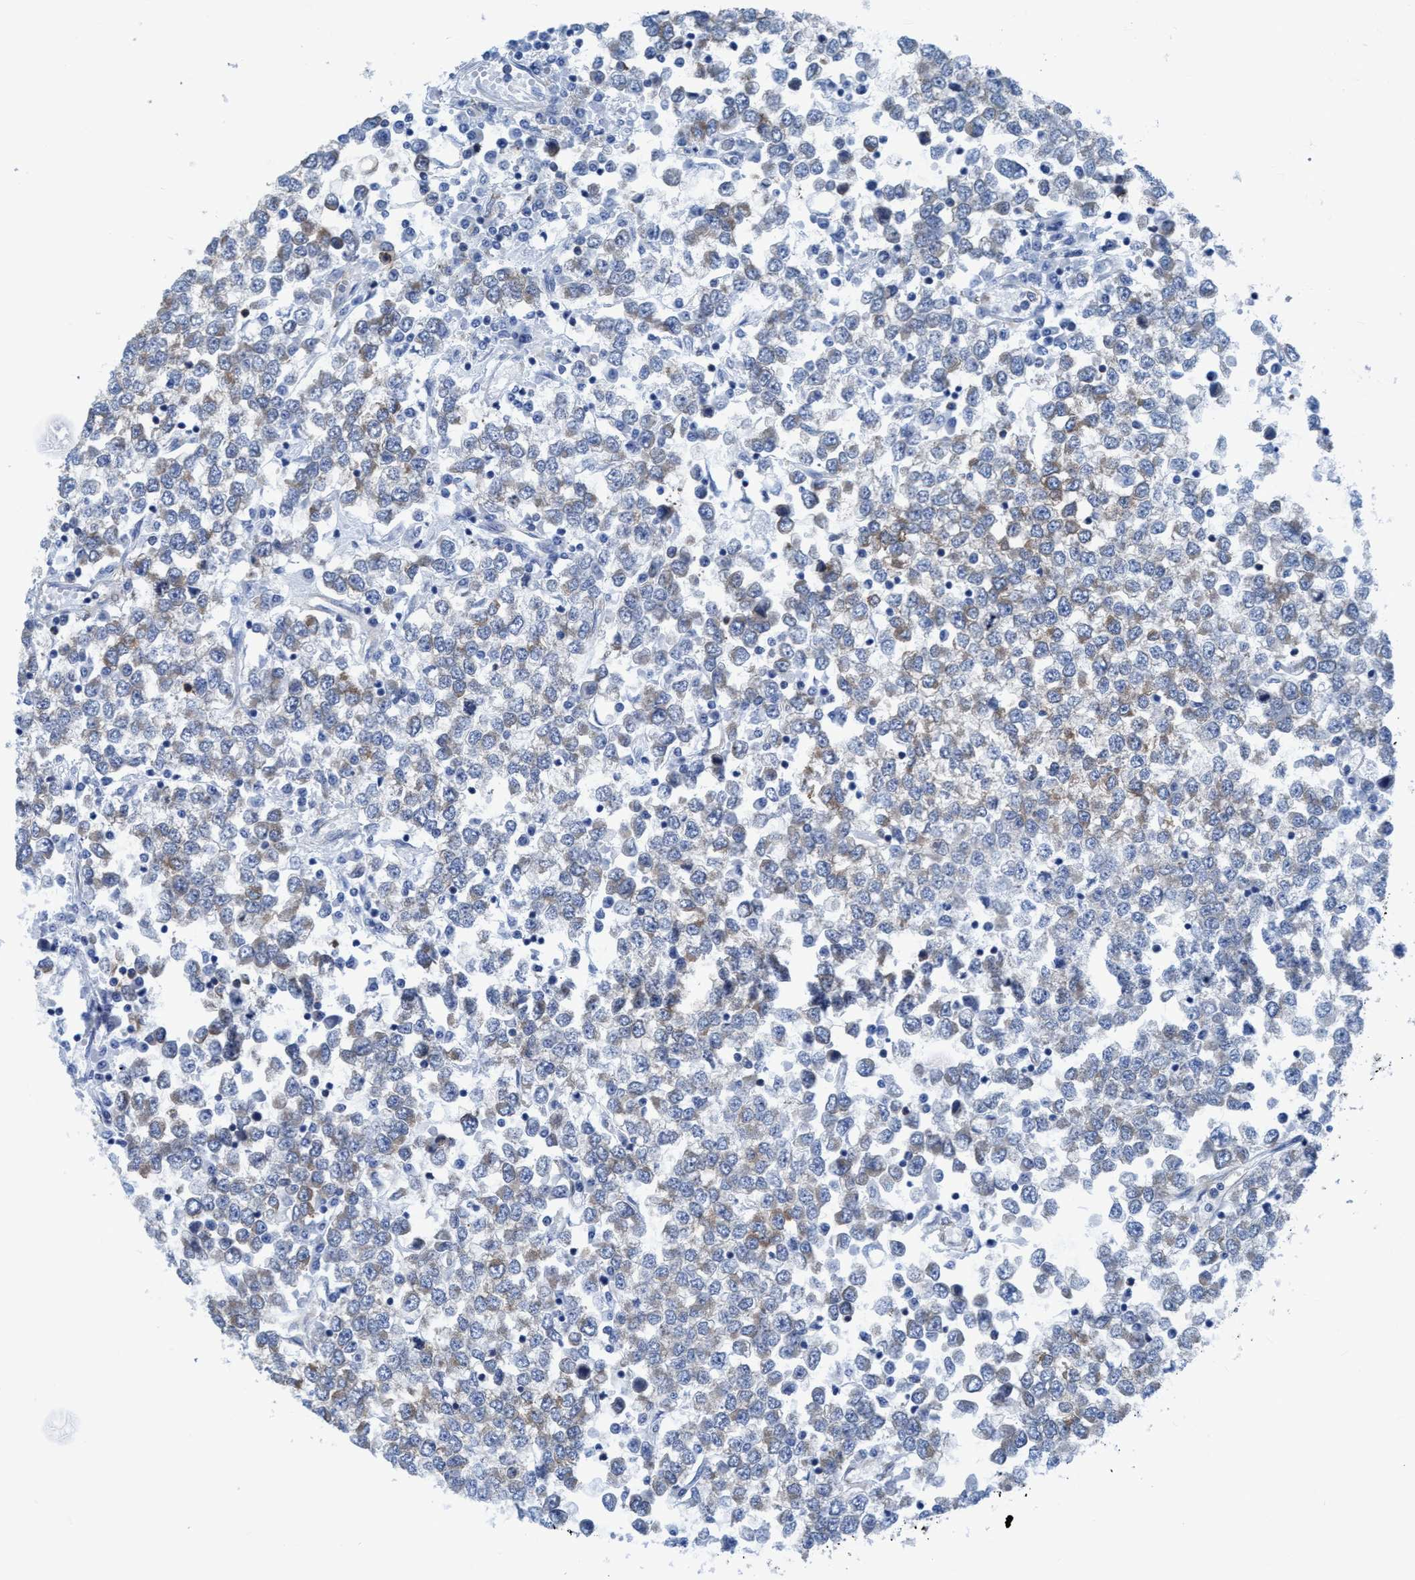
{"staining": {"intensity": "weak", "quantity": "<25%", "location": "cytoplasmic/membranous"}, "tissue": "testis cancer", "cell_type": "Tumor cells", "image_type": "cancer", "snomed": [{"axis": "morphology", "description": "Seminoma, NOS"}, {"axis": "topography", "description": "Testis"}], "caption": "The photomicrograph reveals no staining of tumor cells in testis cancer (seminoma).", "gene": "NMT1", "patient": {"sex": "male", "age": 65}}